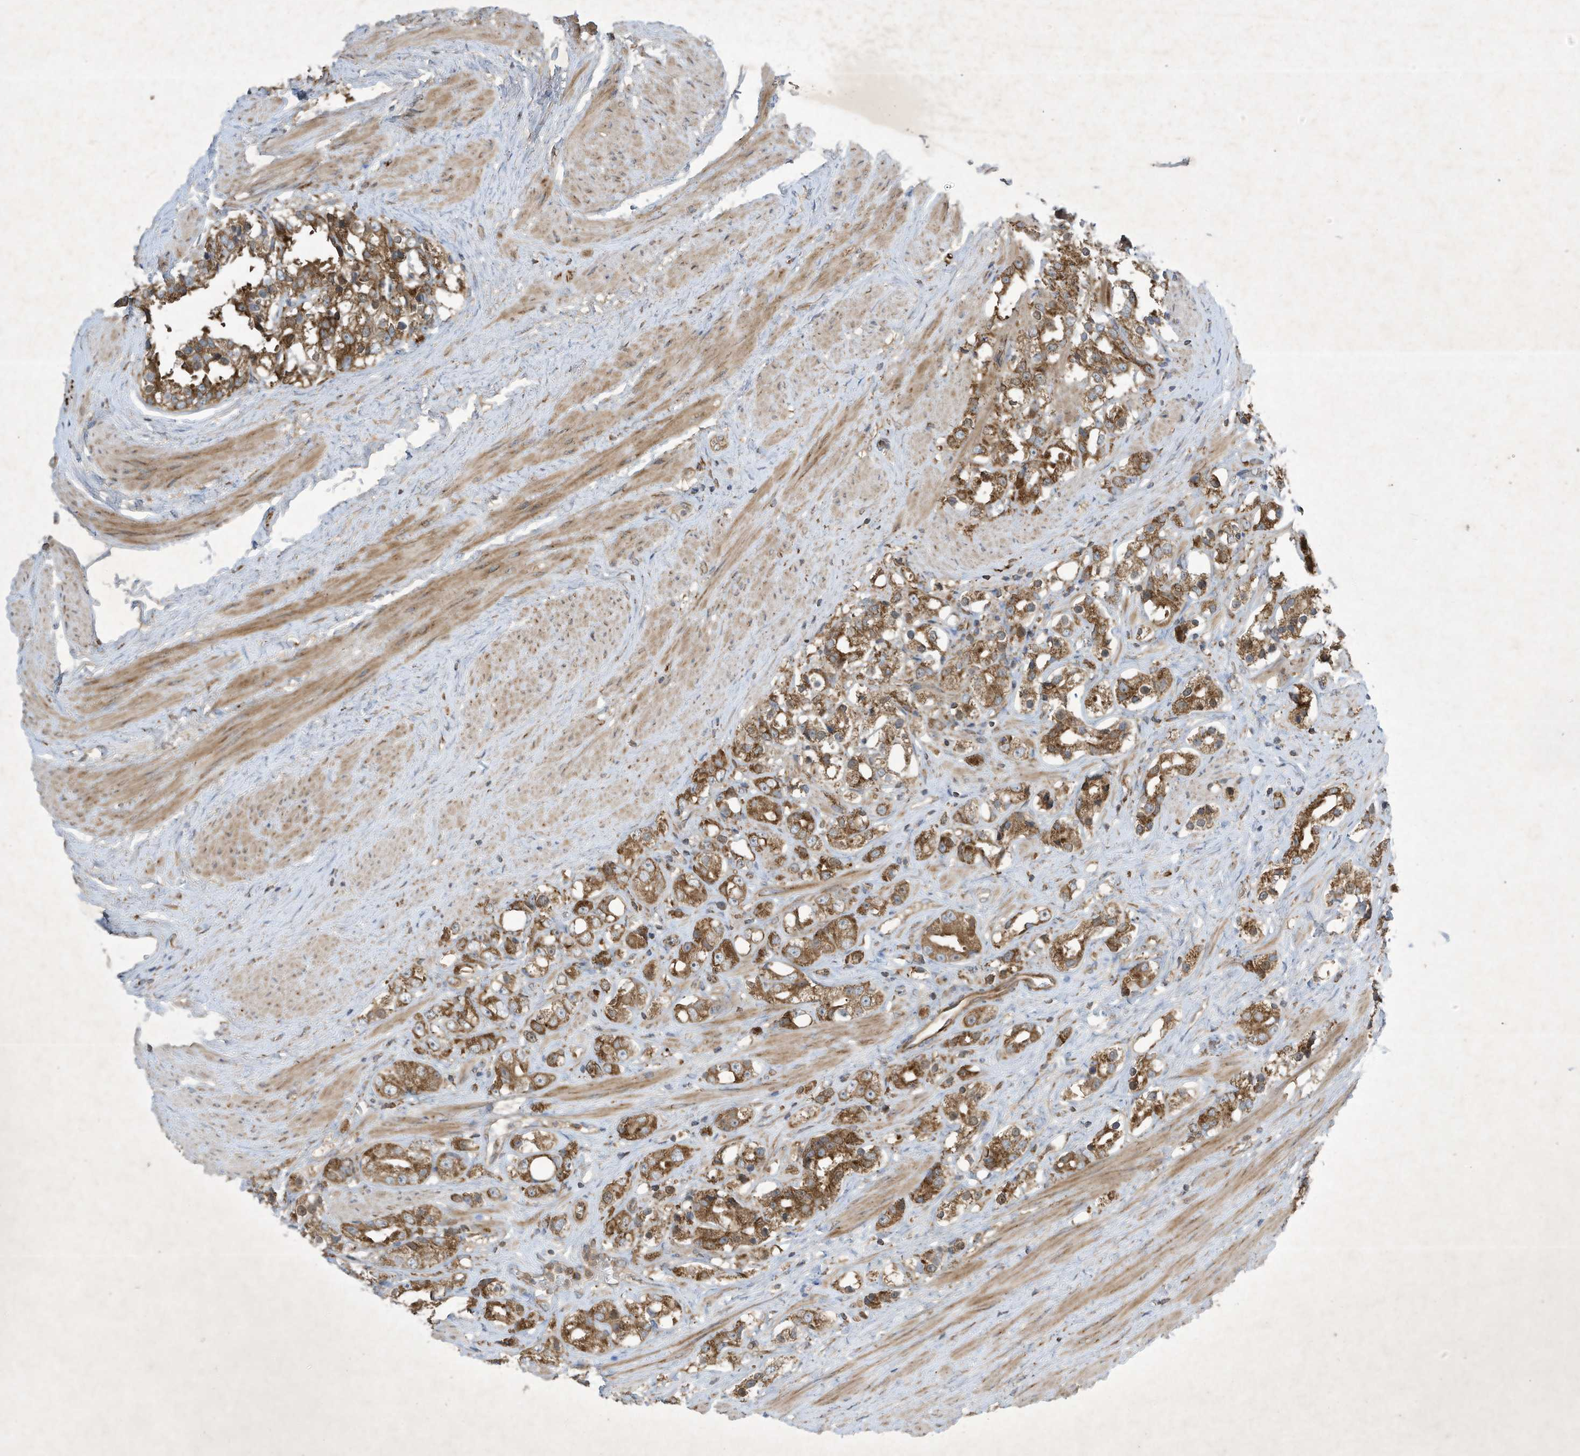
{"staining": {"intensity": "moderate", "quantity": ">75%", "location": "cytoplasmic/membranous"}, "tissue": "prostate cancer", "cell_type": "Tumor cells", "image_type": "cancer", "snomed": [{"axis": "morphology", "description": "Adenocarcinoma, NOS"}, {"axis": "topography", "description": "Prostate"}], "caption": "A medium amount of moderate cytoplasmic/membranous positivity is seen in approximately >75% of tumor cells in prostate cancer (adenocarcinoma) tissue.", "gene": "SYNJ2", "patient": {"sex": "male", "age": 79}}